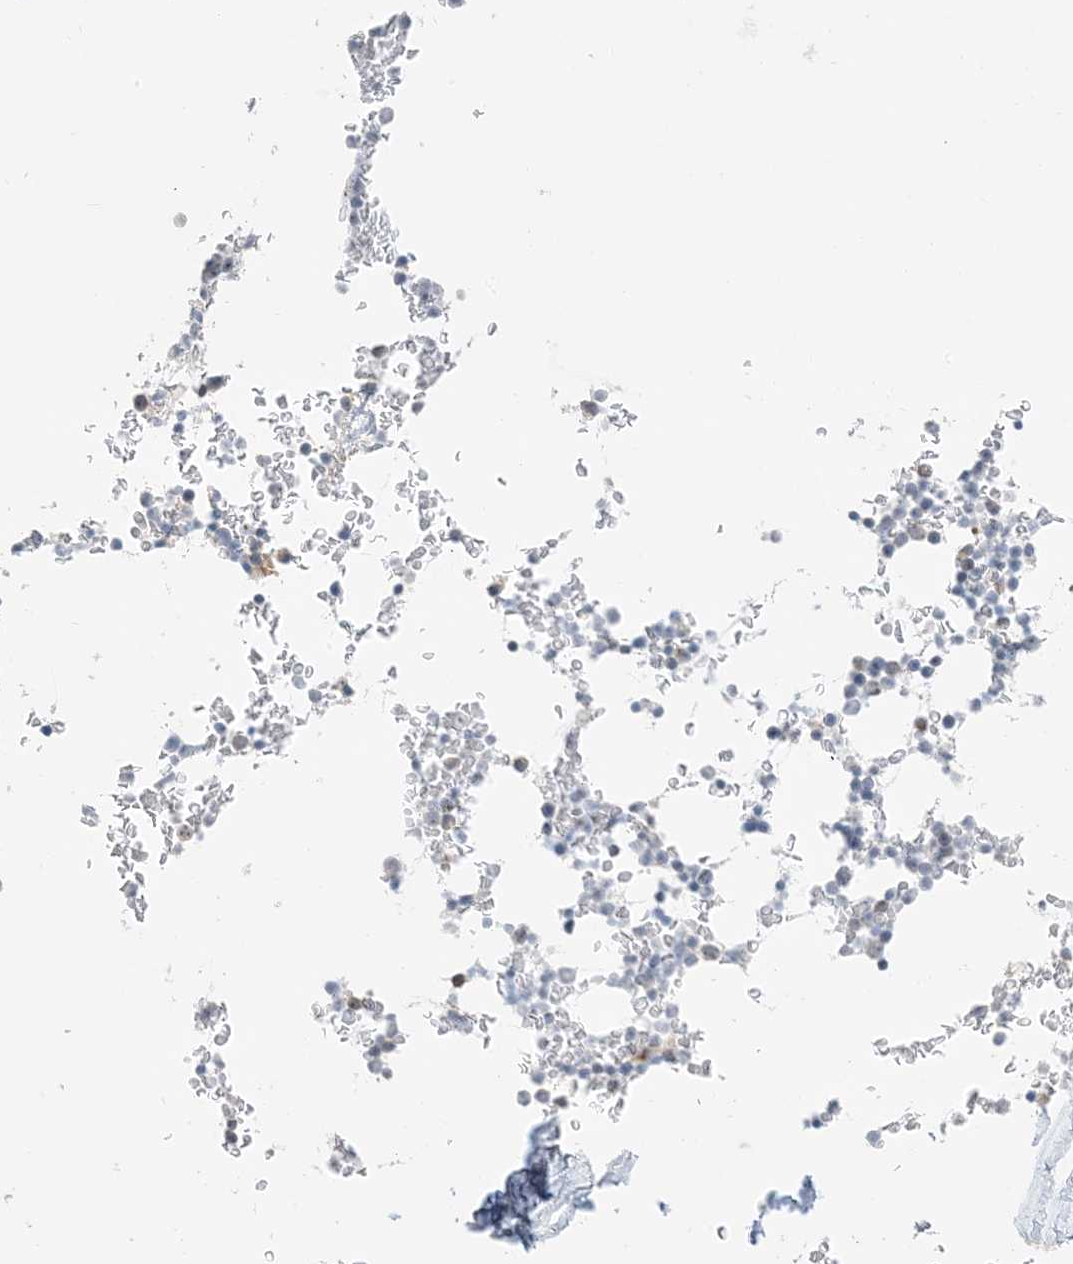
{"staining": {"intensity": "negative", "quantity": "none", "location": "none"}, "tissue": "bone marrow", "cell_type": "Hematopoietic cells", "image_type": "normal", "snomed": [{"axis": "morphology", "description": "Normal tissue, NOS"}, {"axis": "topography", "description": "Bone marrow"}], "caption": "Immunohistochemical staining of normal human bone marrow displays no significant expression in hematopoietic cells. (DAB (3,3'-diaminobenzidine) immunohistochemistry with hematoxylin counter stain).", "gene": "IL36B", "patient": {"sex": "male", "age": 58}}